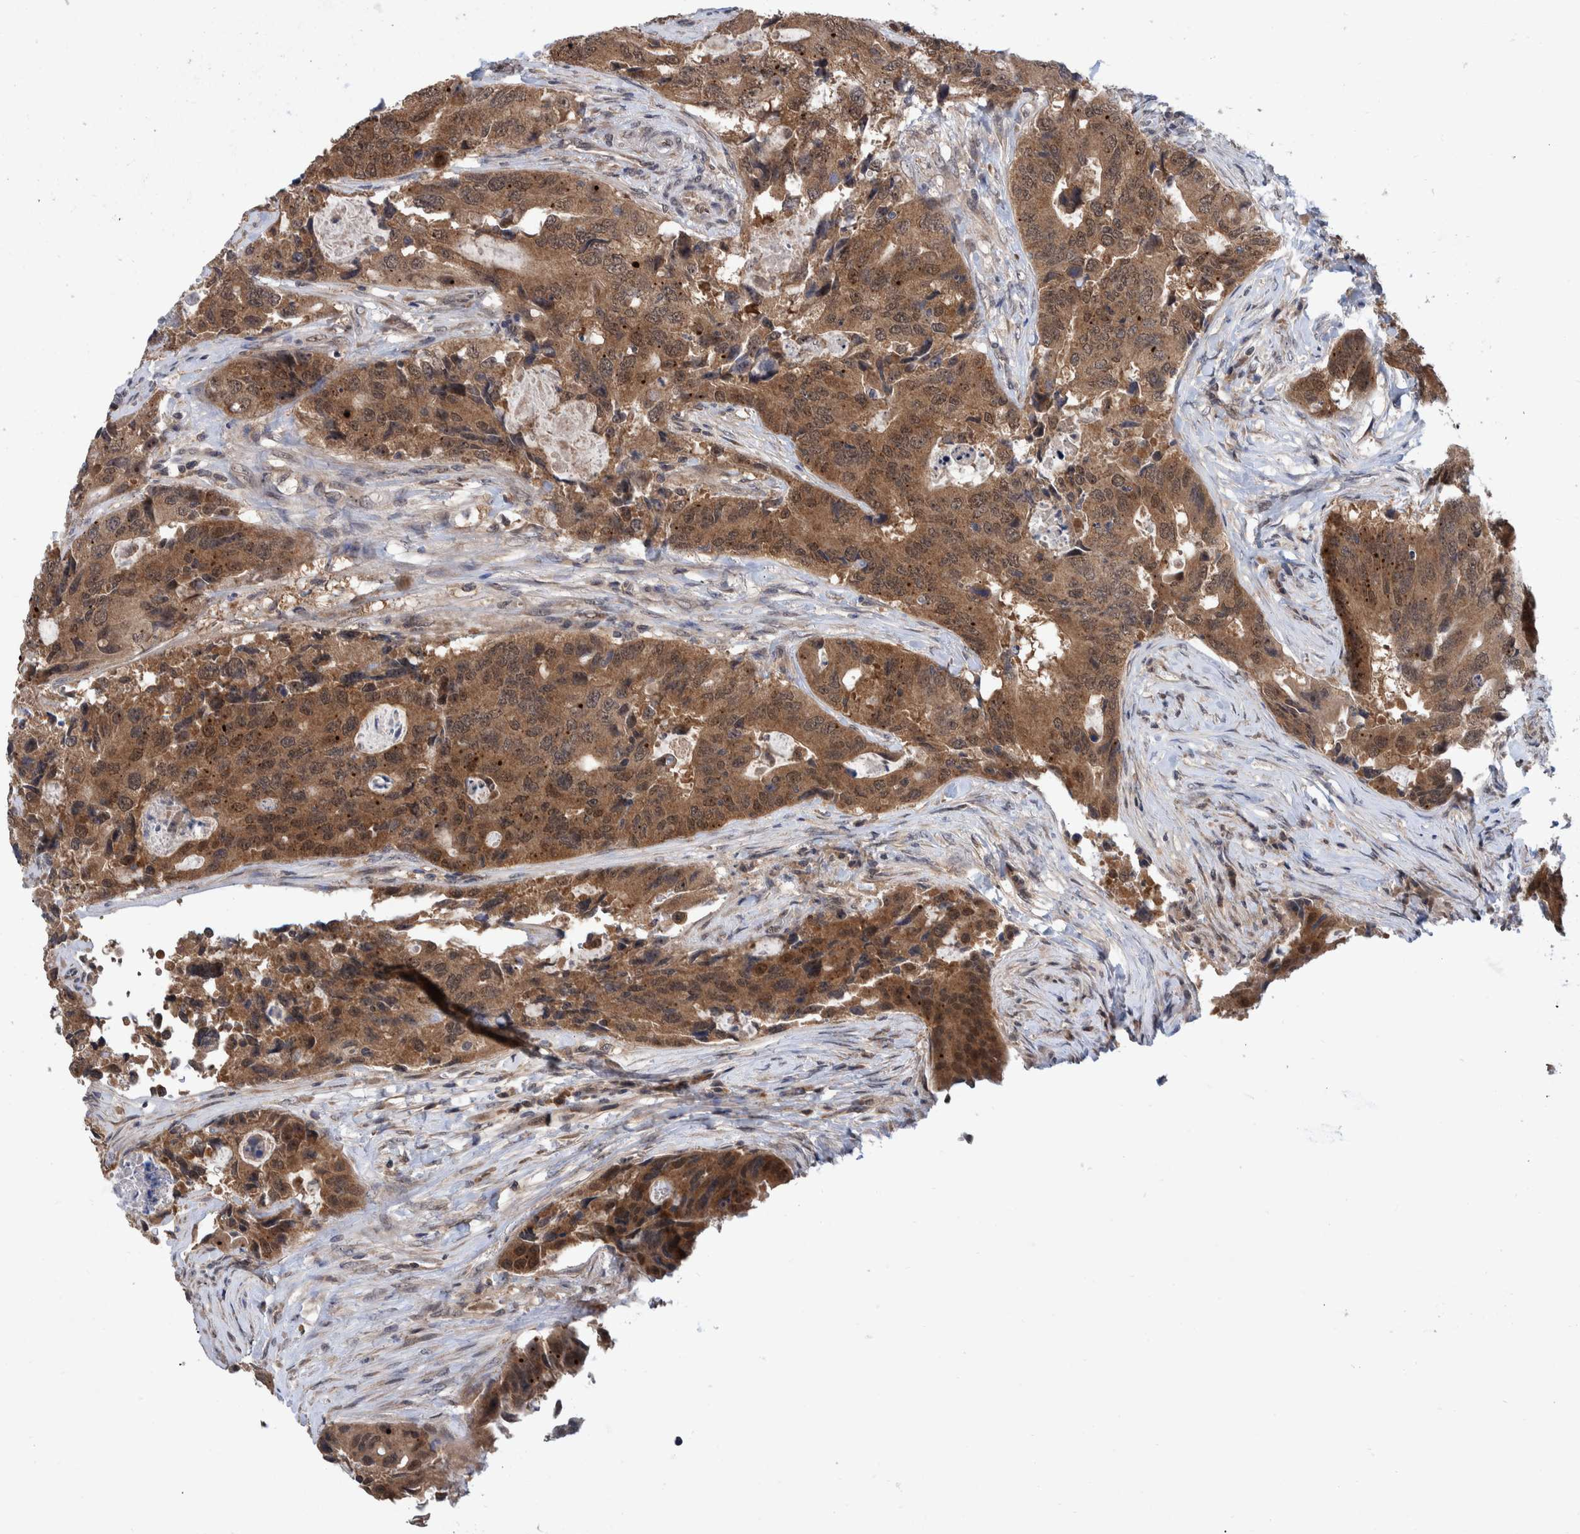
{"staining": {"intensity": "moderate", "quantity": ">75%", "location": "cytoplasmic/membranous,nuclear"}, "tissue": "colorectal cancer", "cell_type": "Tumor cells", "image_type": "cancer", "snomed": [{"axis": "morphology", "description": "Adenocarcinoma, NOS"}, {"axis": "topography", "description": "Colon"}], "caption": "There is medium levels of moderate cytoplasmic/membranous and nuclear positivity in tumor cells of adenocarcinoma (colorectal), as demonstrated by immunohistochemical staining (brown color).", "gene": "PLPBP", "patient": {"sex": "male", "age": 71}}